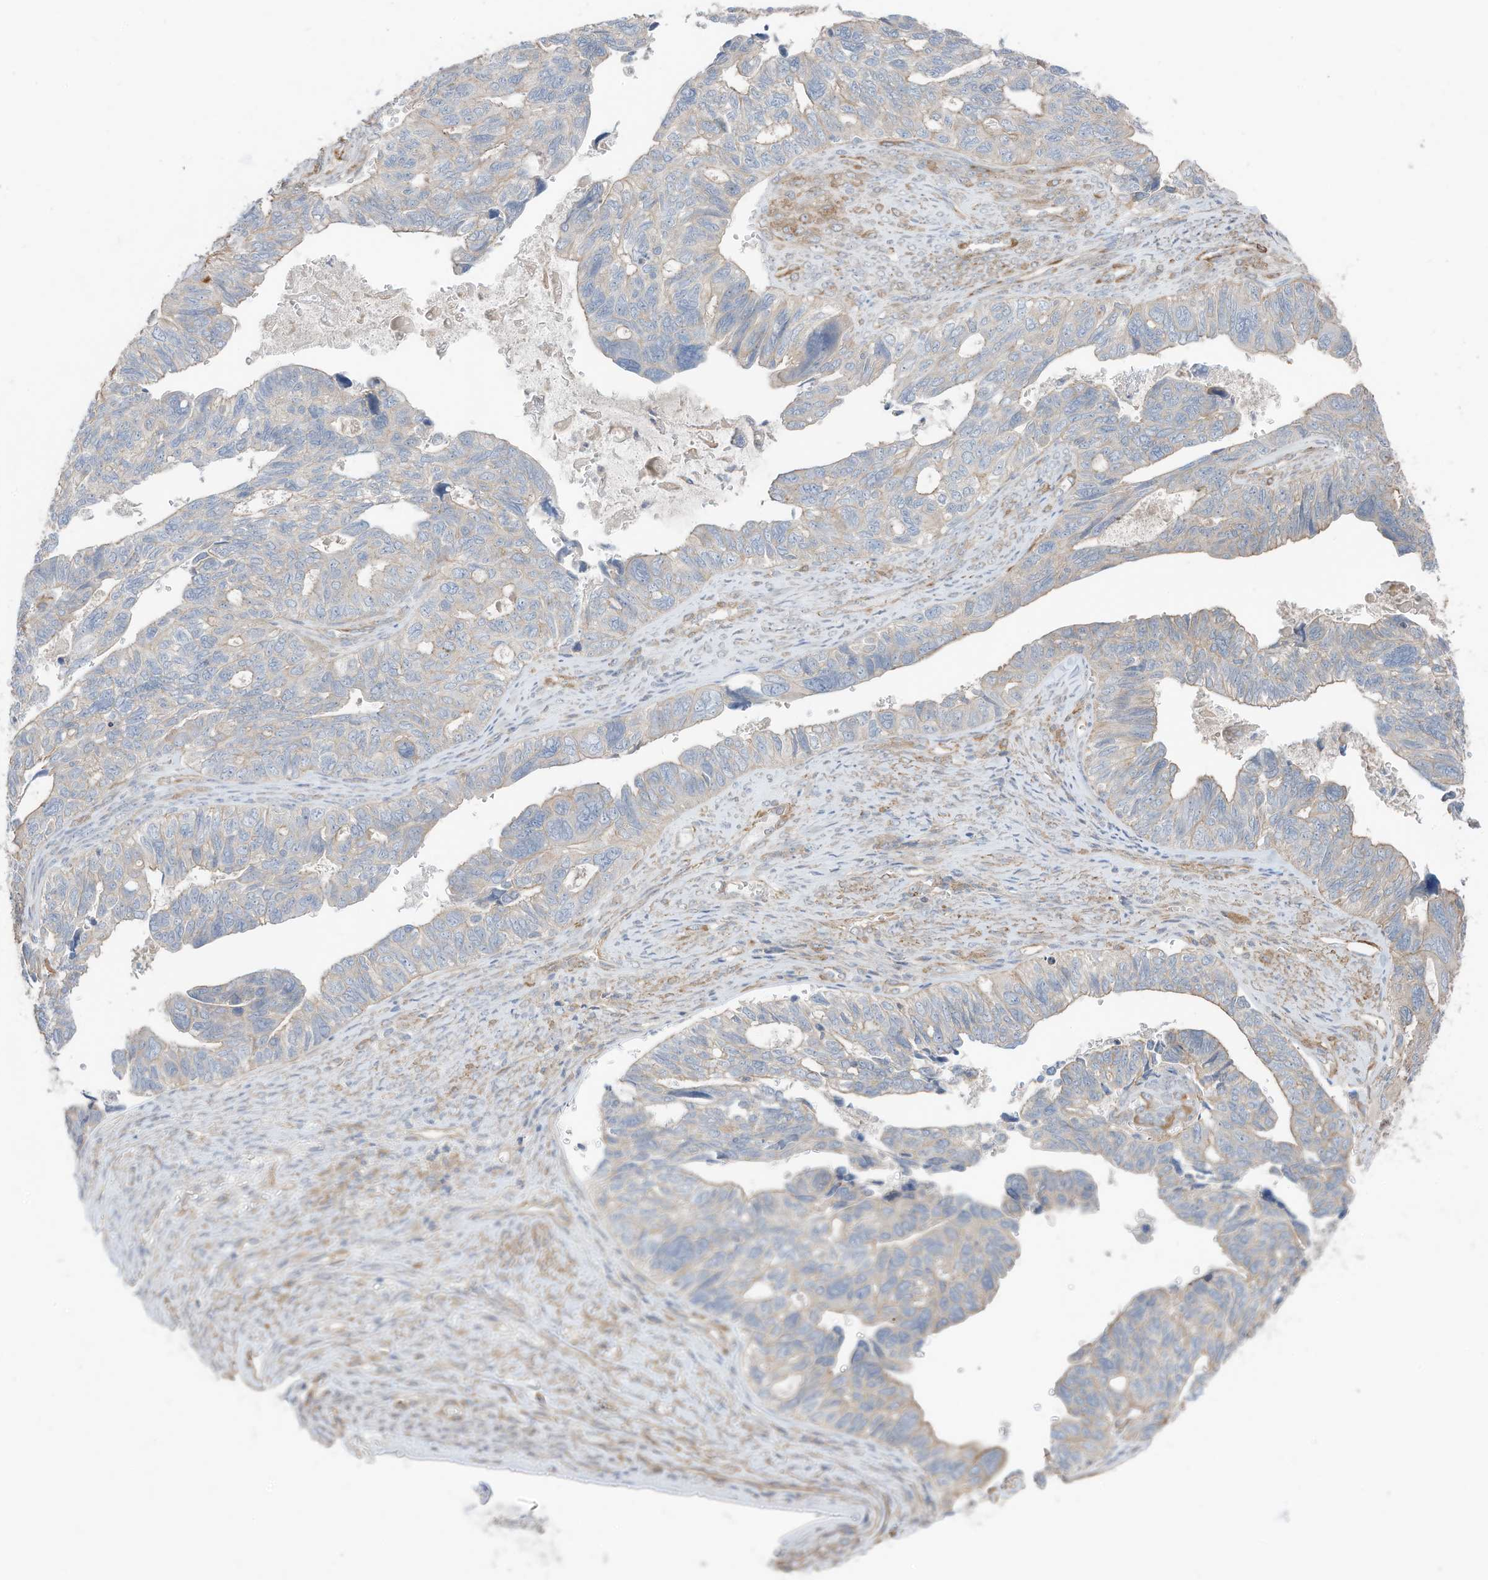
{"staining": {"intensity": "negative", "quantity": "none", "location": "none"}, "tissue": "ovarian cancer", "cell_type": "Tumor cells", "image_type": "cancer", "snomed": [{"axis": "morphology", "description": "Cystadenocarcinoma, serous, NOS"}, {"axis": "topography", "description": "Ovary"}], "caption": "A histopathology image of serous cystadenocarcinoma (ovarian) stained for a protein displays no brown staining in tumor cells. (Immunohistochemistry, brightfield microscopy, high magnification).", "gene": "SLC17A7", "patient": {"sex": "female", "age": 79}}